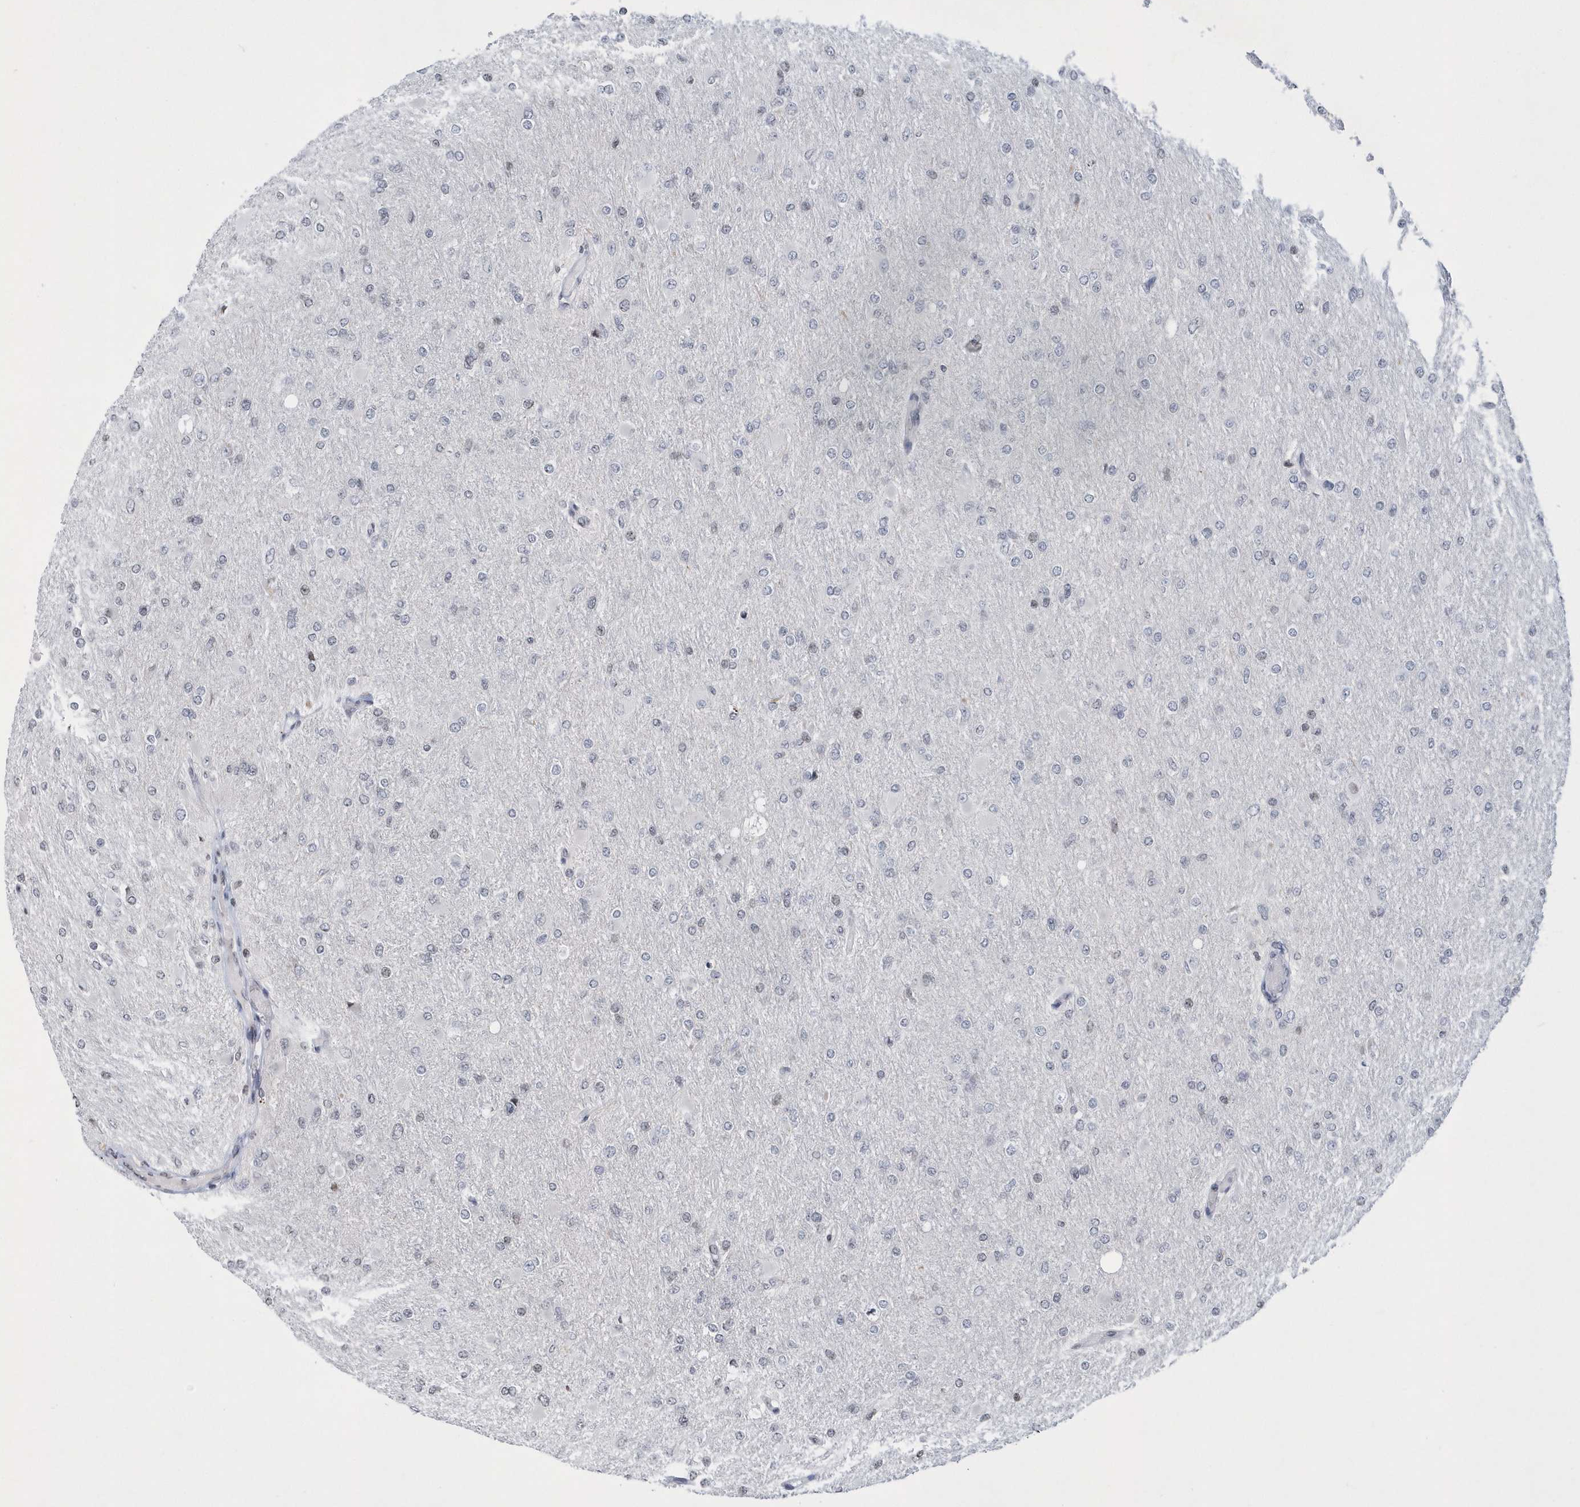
{"staining": {"intensity": "negative", "quantity": "none", "location": "none"}, "tissue": "glioma", "cell_type": "Tumor cells", "image_type": "cancer", "snomed": [{"axis": "morphology", "description": "Glioma, malignant, High grade"}, {"axis": "topography", "description": "Cerebral cortex"}], "caption": "Image shows no significant protein expression in tumor cells of glioma.", "gene": "VWA5B2", "patient": {"sex": "female", "age": 36}}